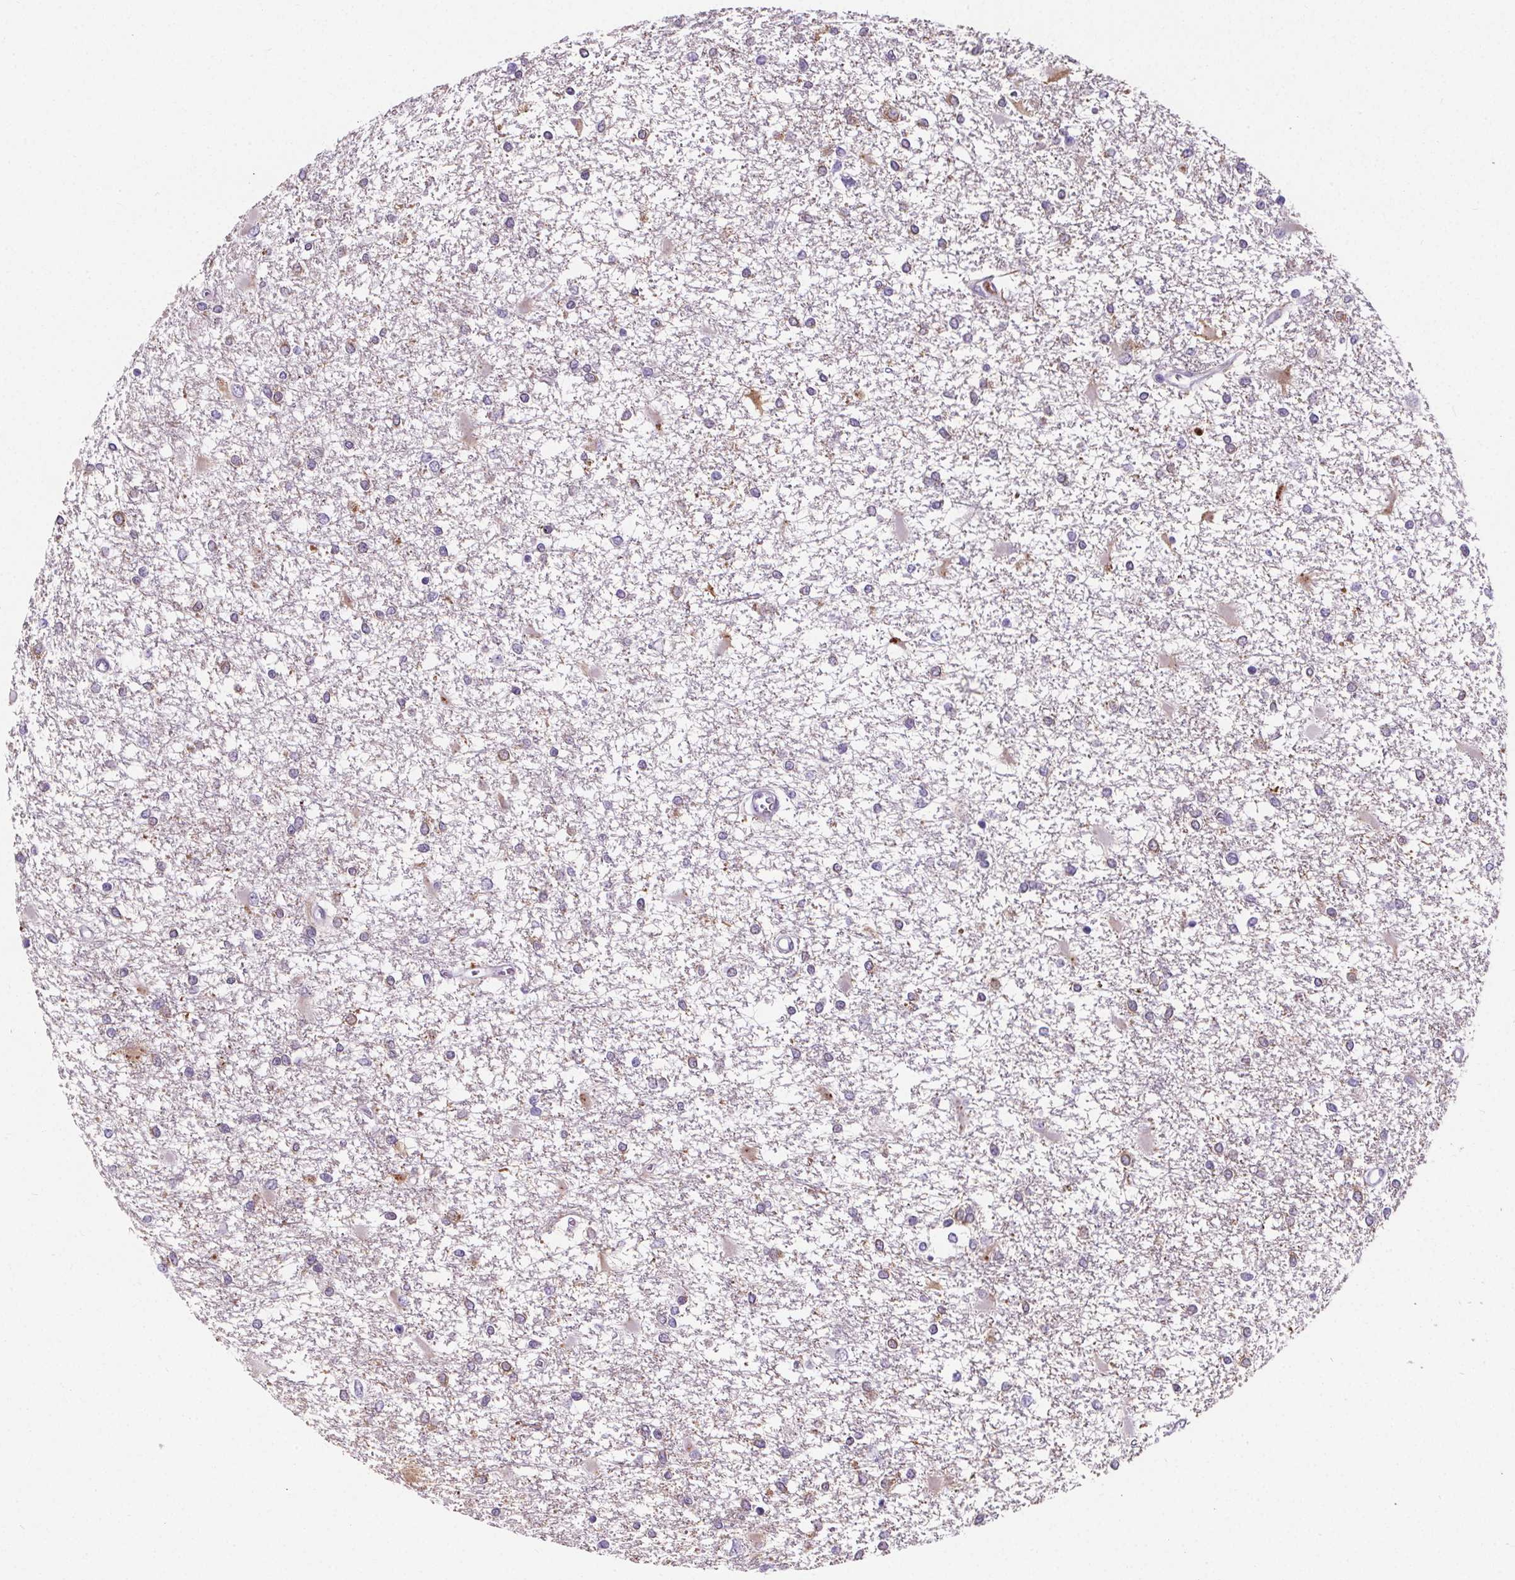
{"staining": {"intensity": "negative", "quantity": "none", "location": "none"}, "tissue": "glioma", "cell_type": "Tumor cells", "image_type": "cancer", "snomed": [{"axis": "morphology", "description": "Glioma, malignant, High grade"}, {"axis": "topography", "description": "Cerebral cortex"}], "caption": "Human malignant glioma (high-grade) stained for a protein using immunohistochemistry (IHC) displays no positivity in tumor cells.", "gene": "ADRB1", "patient": {"sex": "male", "age": 79}}